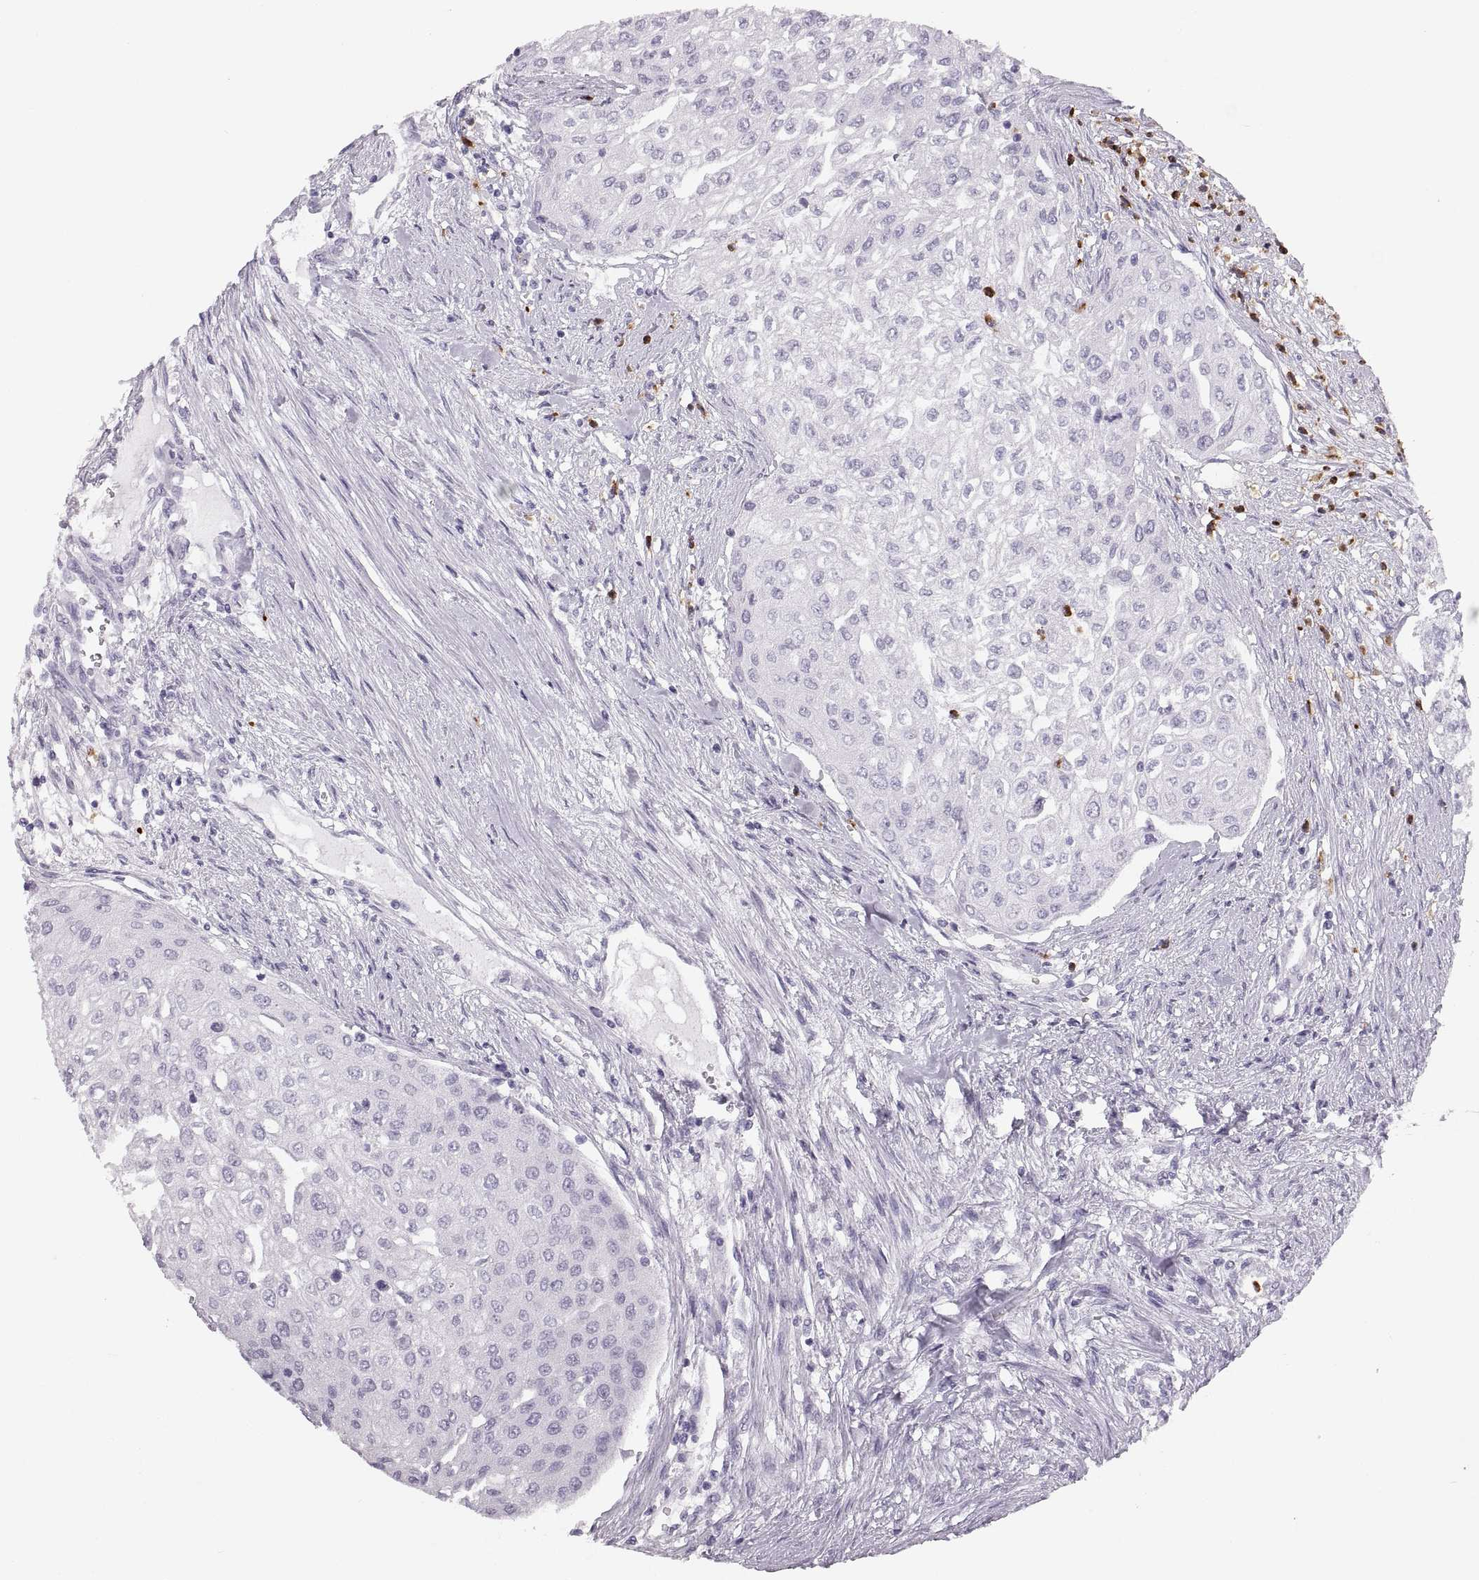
{"staining": {"intensity": "negative", "quantity": "none", "location": "none"}, "tissue": "urothelial cancer", "cell_type": "Tumor cells", "image_type": "cancer", "snomed": [{"axis": "morphology", "description": "Urothelial carcinoma, High grade"}, {"axis": "topography", "description": "Urinary bladder"}], "caption": "A high-resolution histopathology image shows IHC staining of high-grade urothelial carcinoma, which displays no significant staining in tumor cells. The staining is performed using DAB brown chromogen with nuclei counter-stained in using hematoxylin.", "gene": "MILR1", "patient": {"sex": "male", "age": 62}}